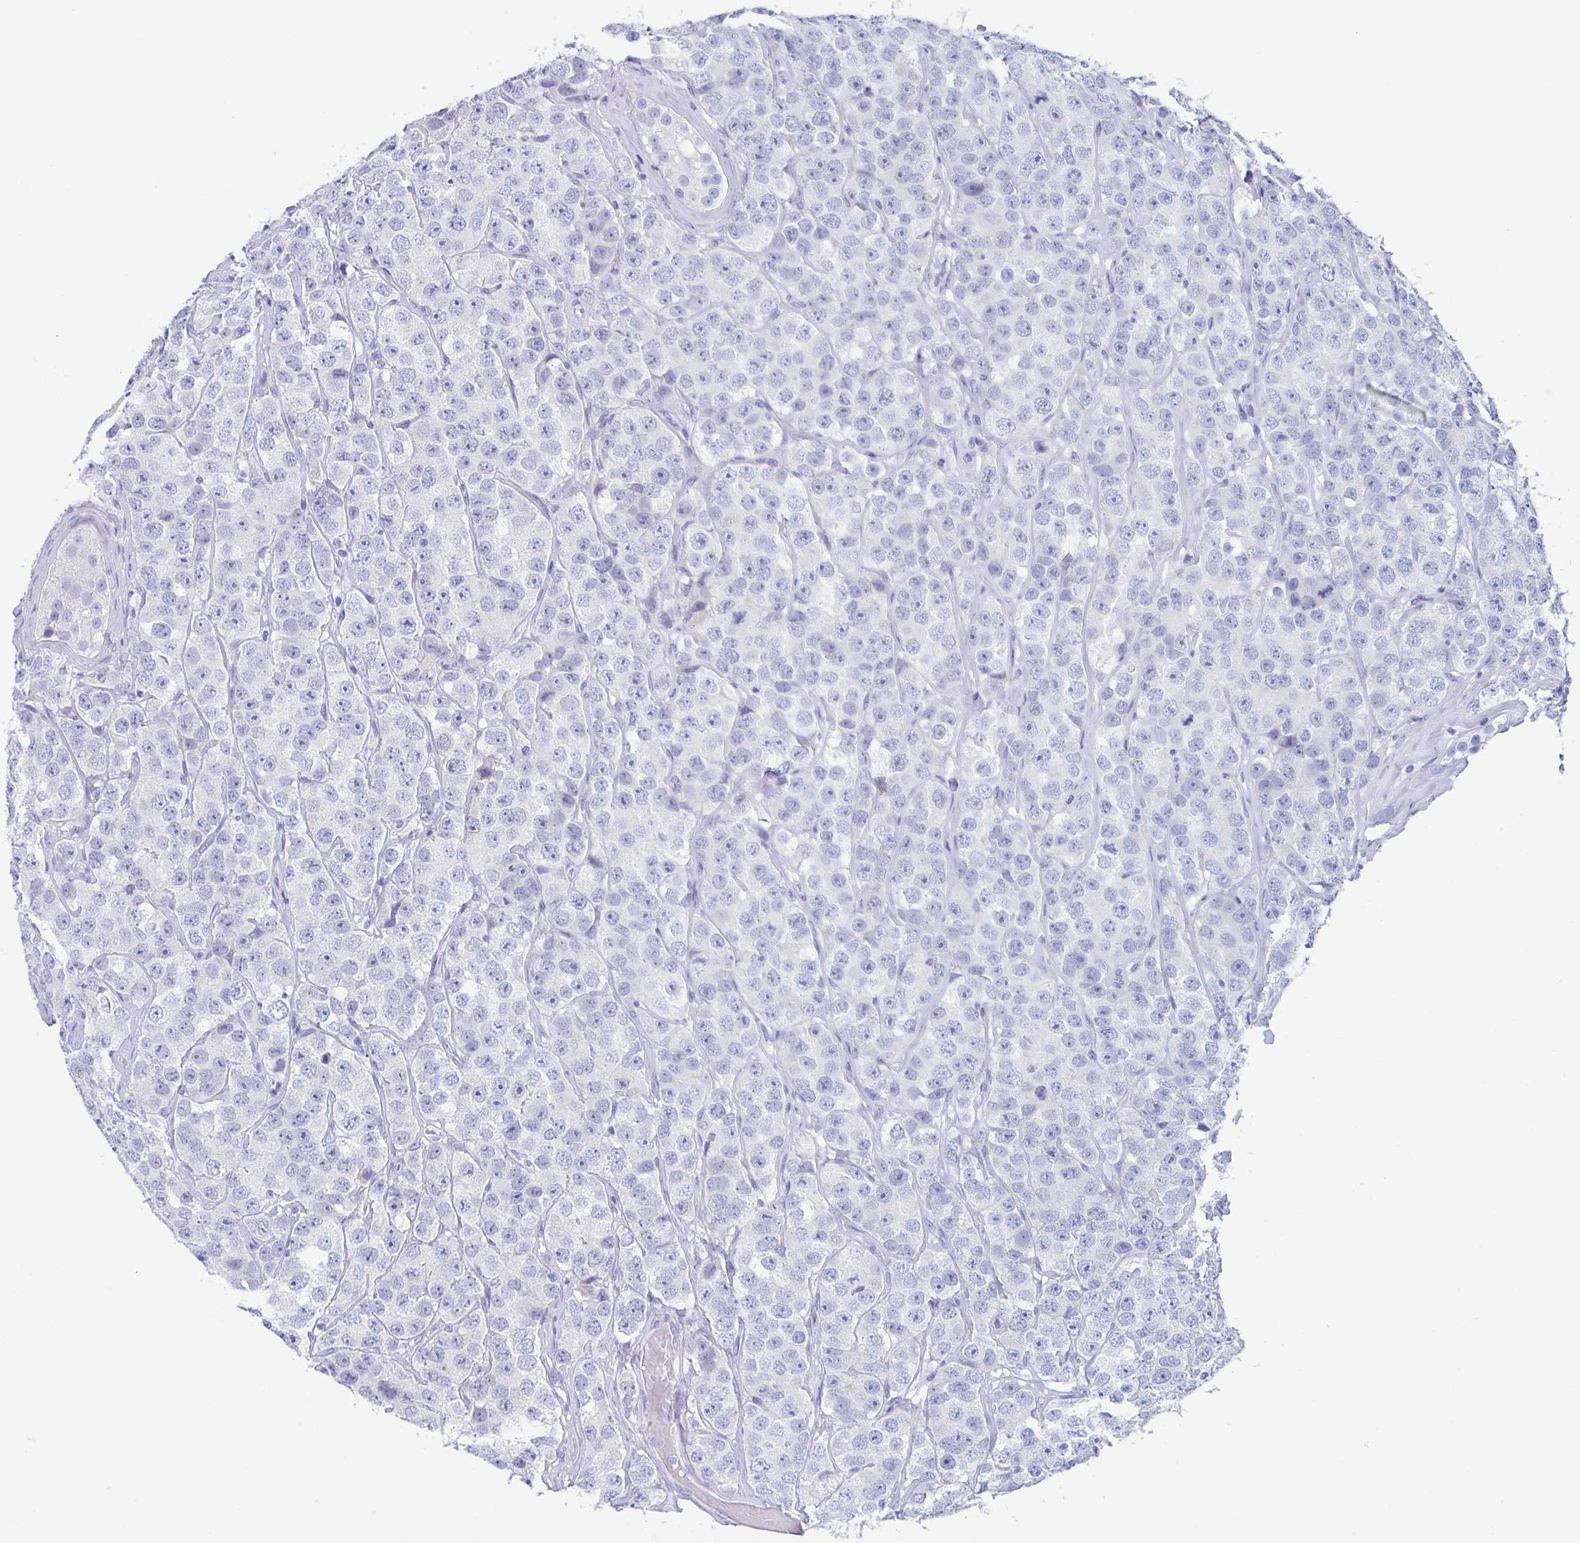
{"staining": {"intensity": "negative", "quantity": "none", "location": "none"}, "tissue": "testis cancer", "cell_type": "Tumor cells", "image_type": "cancer", "snomed": [{"axis": "morphology", "description": "Seminoma, NOS"}, {"axis": "topography", "description": "Testis"}], "caption": "Protein analysis of testis cancer (seminoma) reveals no significant positivity in tumor cells.", "gene": "ZPBP", "patient": {"sex": "male", "age": 28}}